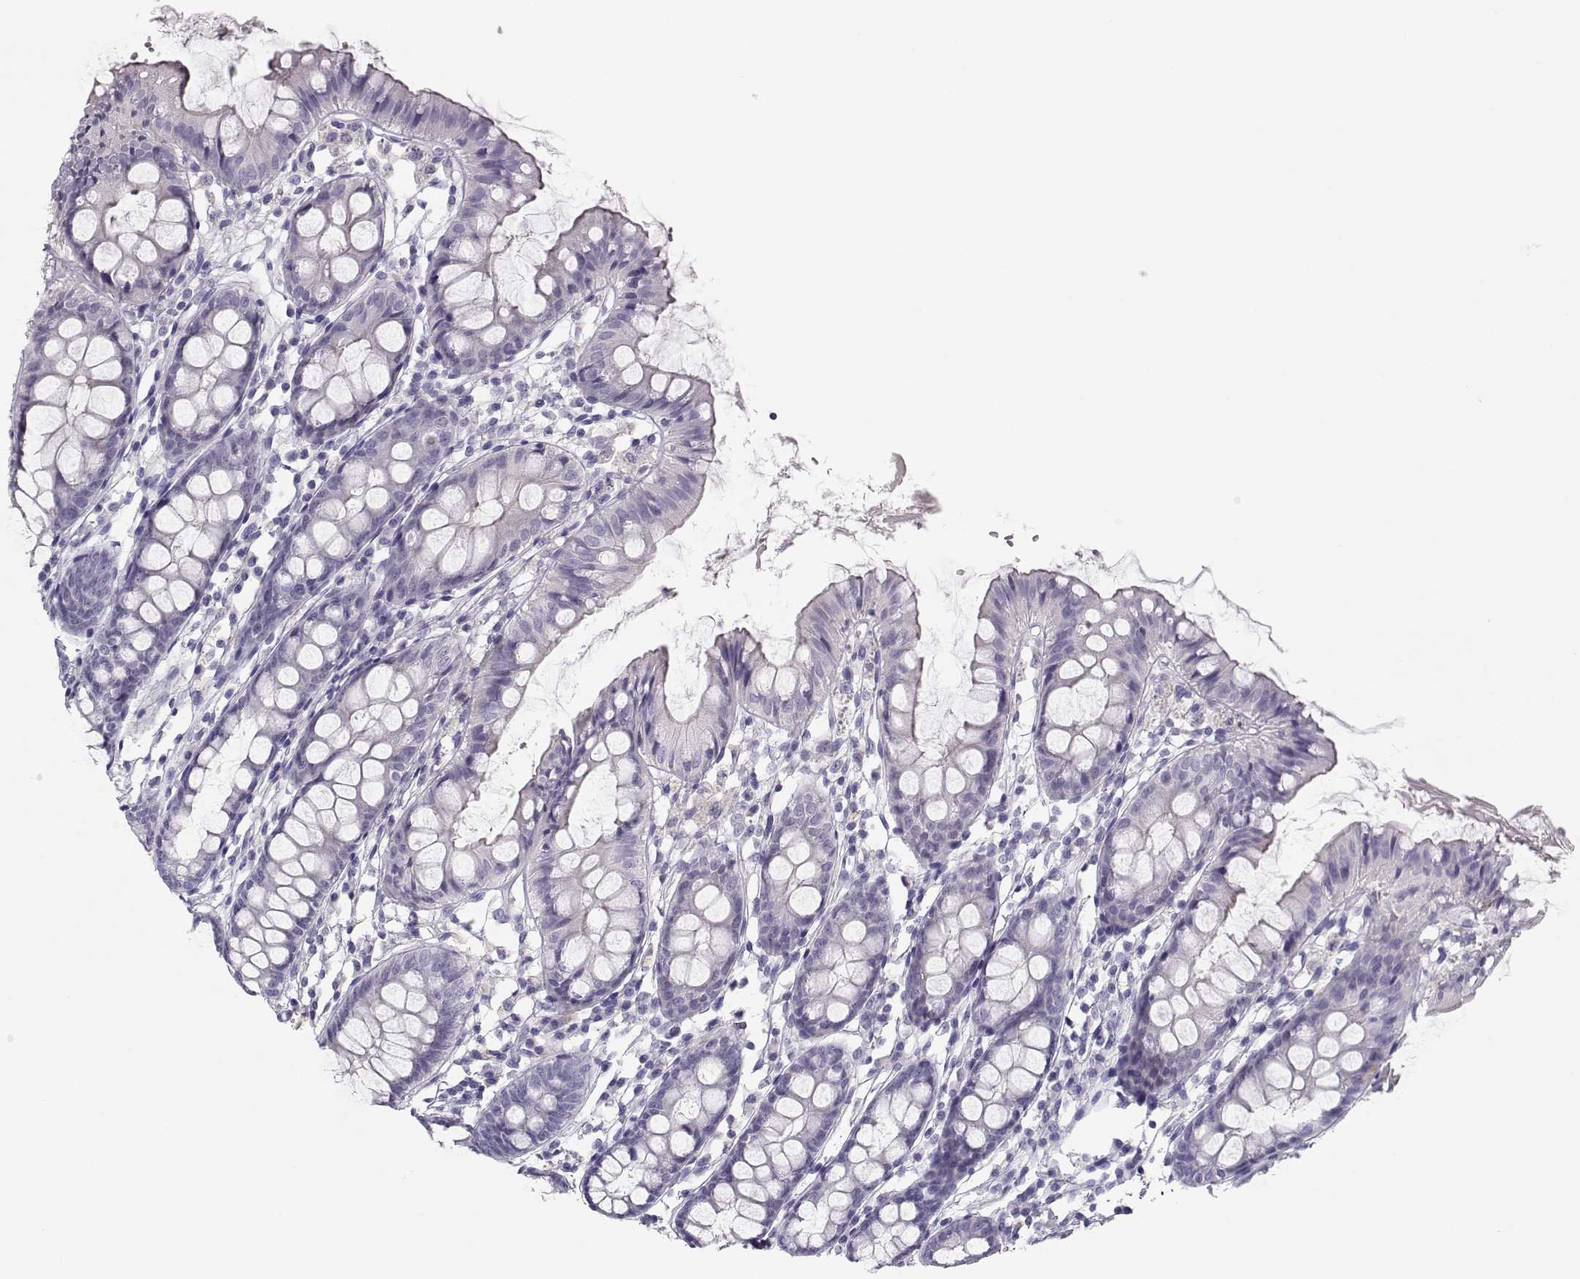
{"staining": {"intensity": "negative", "quantity": "none", "location": "none"}, "tissue": "colon", "cell_type": "Endothelial cells", "image_type": "normal", "snomed": [{"axis": "morphology", "description": "Normal tissue, NOS"}, {"axis": "topography", "description": "Colon"}], "caption": "Immunohistochemical staining of normal human colon displays no significant expression in endothelial cells.", "gene": "LEPR", "patient": {"sex": "female", "age": 84}}